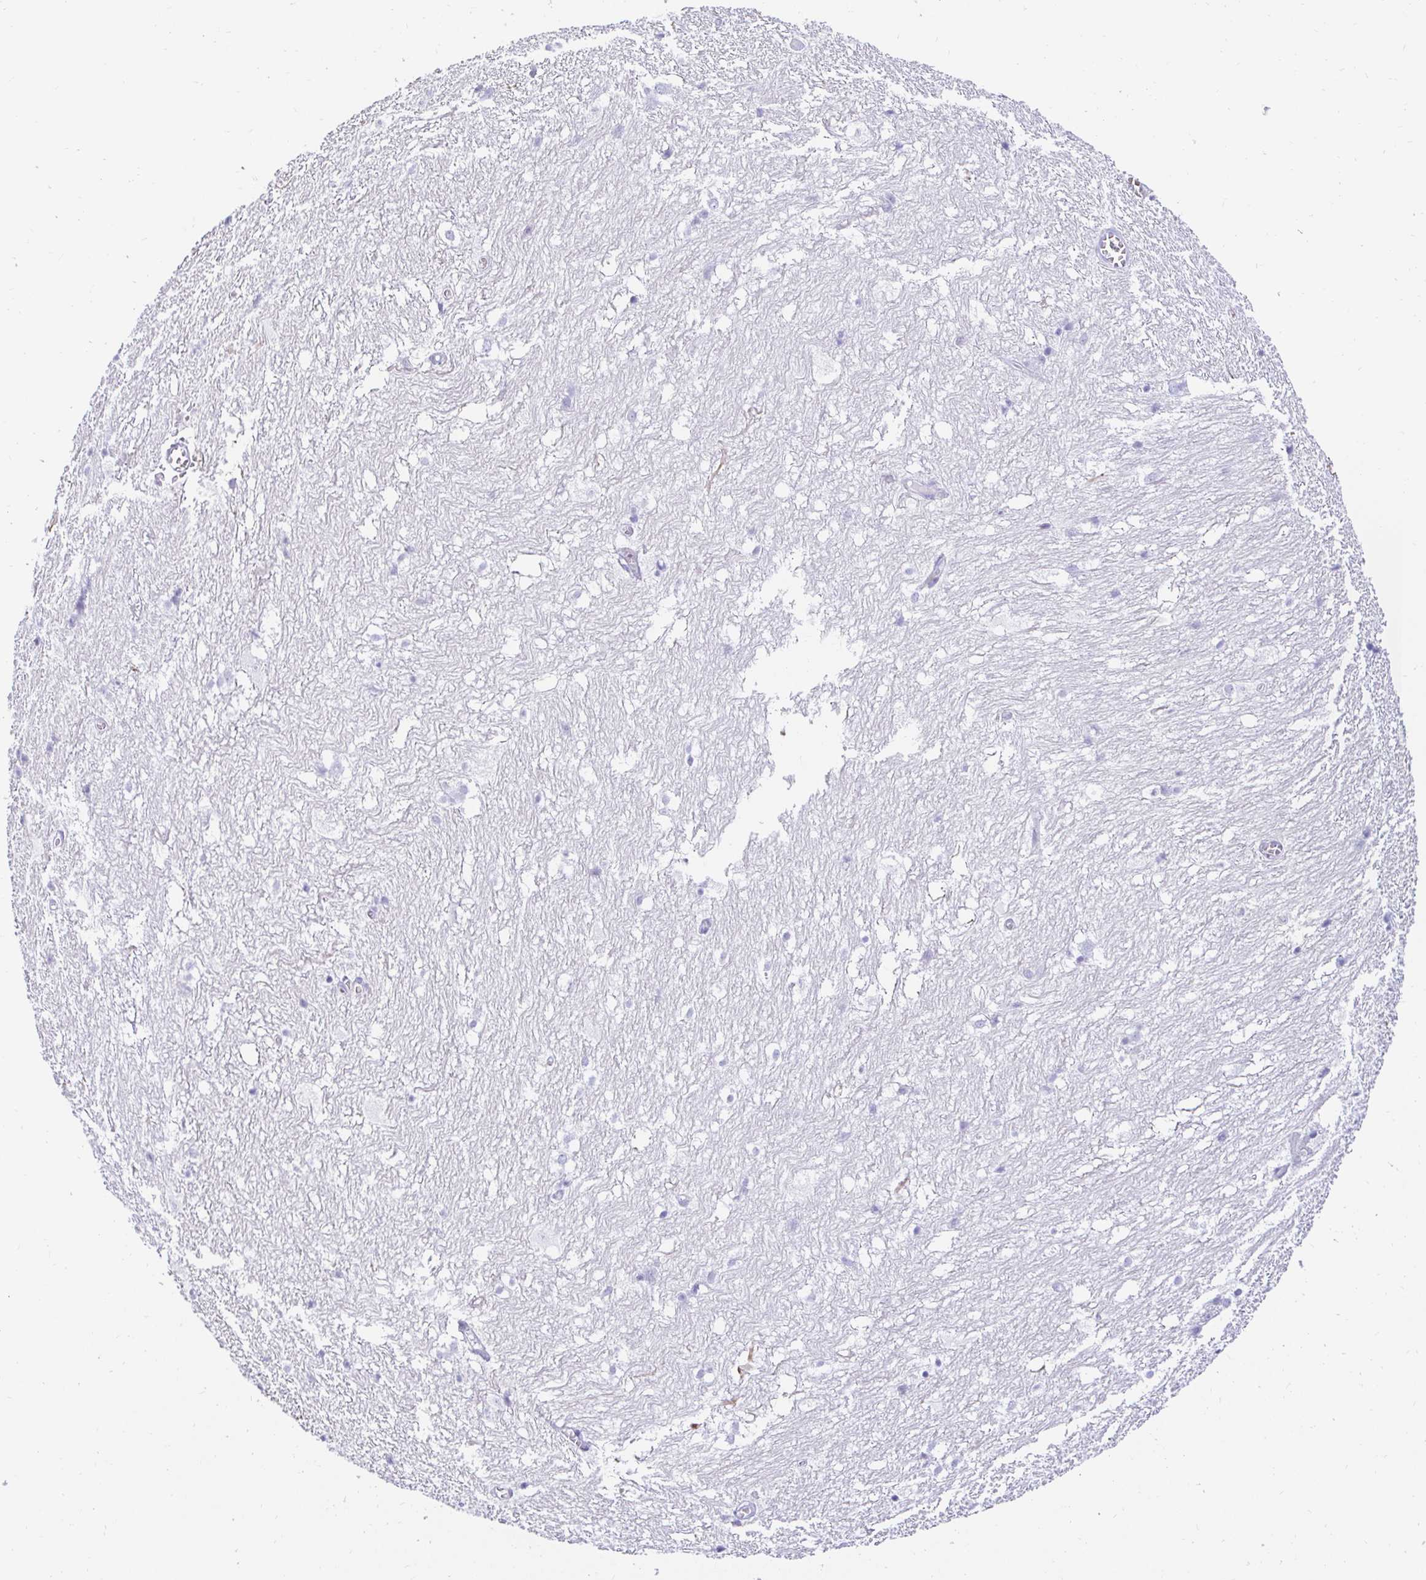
{"staining": {"intensity": "negative", "quantity": "none", "location": "none"}, "tissue": "hippocampus", "cell_type": "Glial cells", "image_type": "normal", "snomed": [{"axis": "morphology", "description": "Normal tissue, NOS"}, {"axis": "topography", "description": "Hippocampus"}], "caption": "A high-resolution image shows immunohistochemistry staining of unremarkable hippocampus, which shows no significant positivity in glial cells. (IHC, brightfield microscopy, high magnification).", "gene": "CAPSL", "patient": {"sex": "female", "age": 52}}